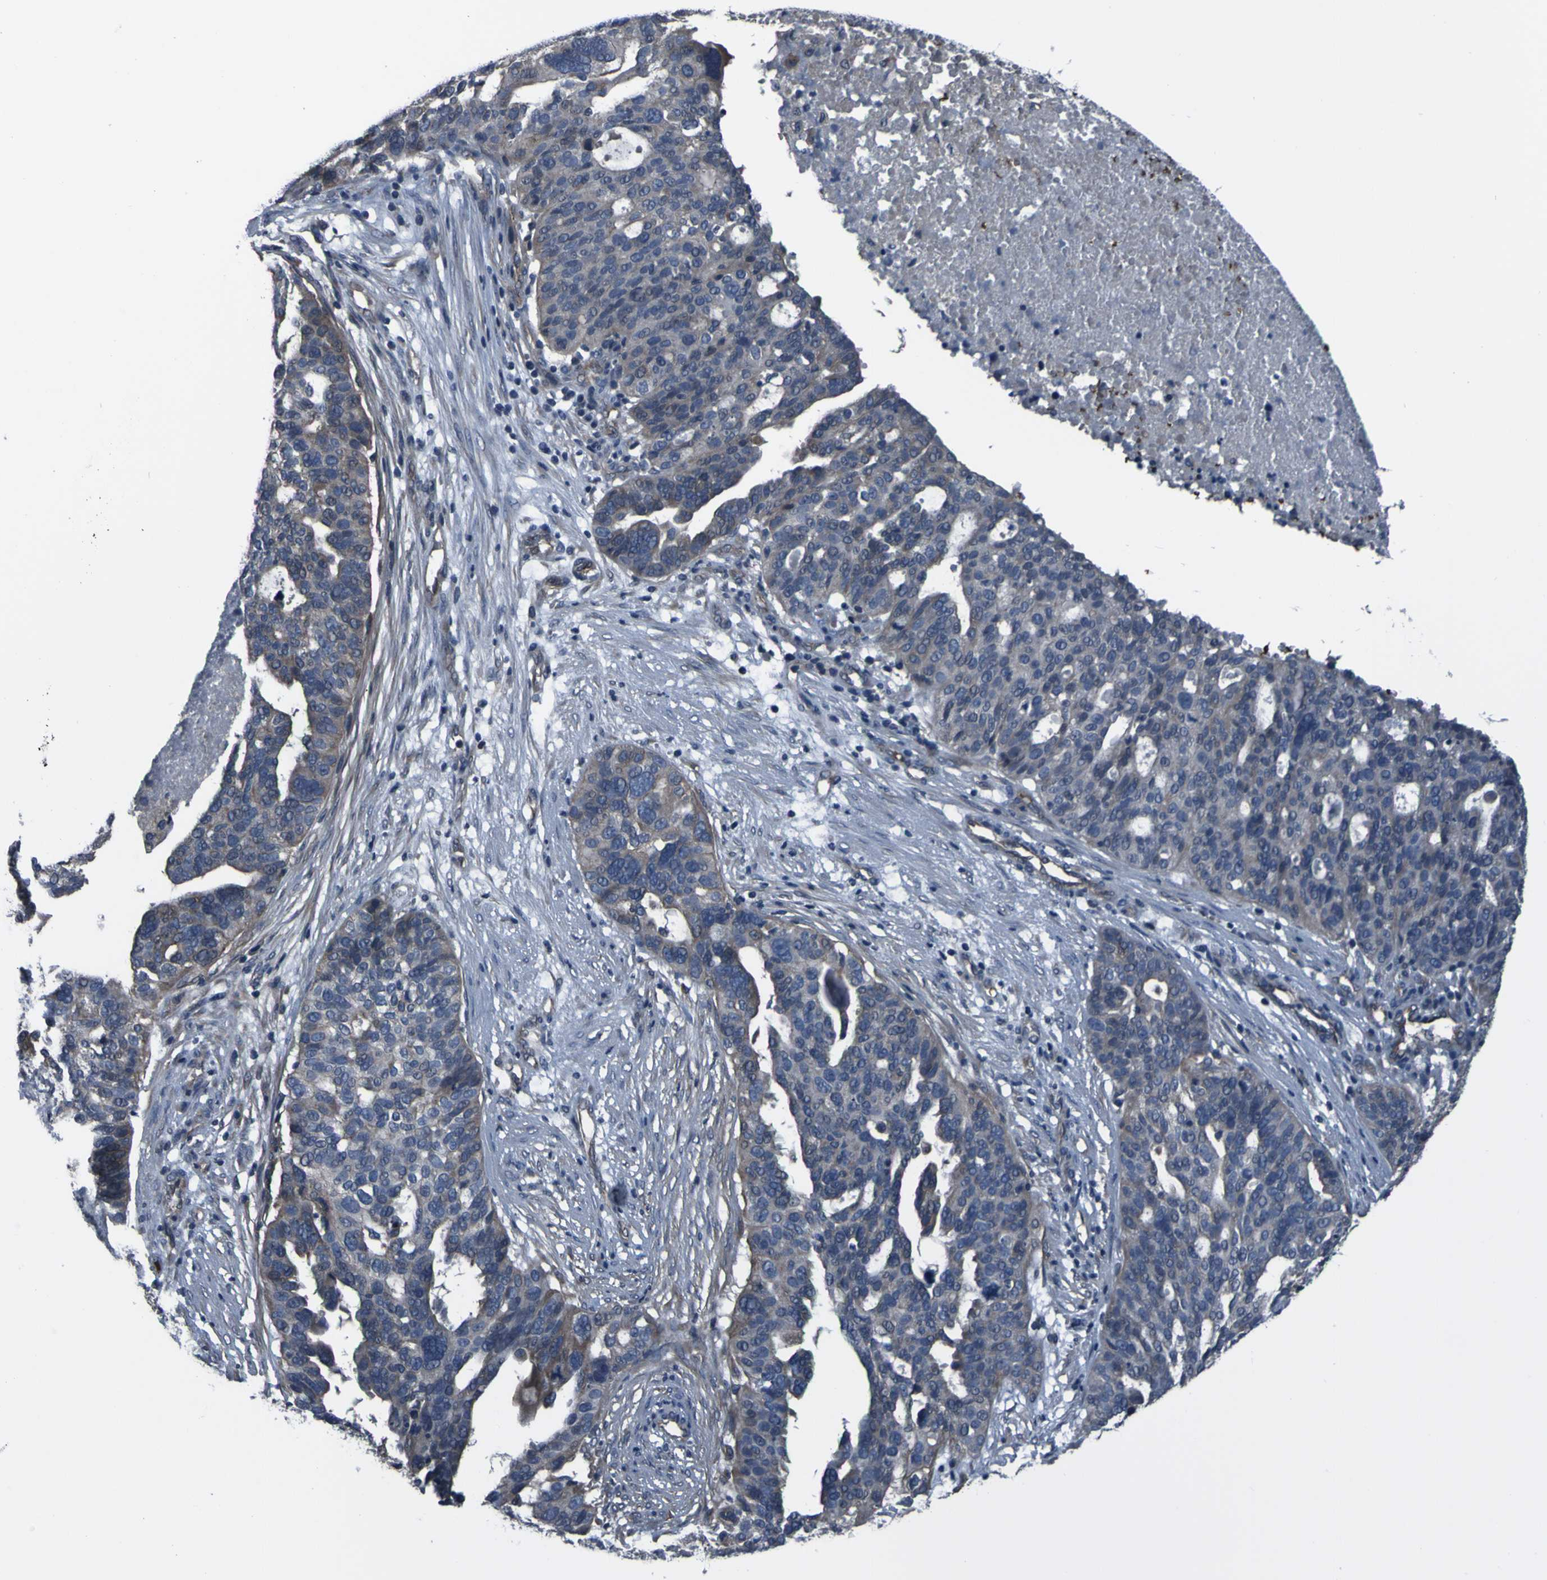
{"staining": {"intensity": "weak", "quantity": "25%-75%", "location": "cytoplasmic/membranous"}, "tissue": "ovarian cancer", "cell_type": "Tumor cells", "image_type": "cancer", "snomed": [{"axis": "morphology", "description": "Cystadenocarcinoma, serous, NOS"}, {"axis": "topography", "description": "Ovary"}], "caption": "A histopathology image of serous cystadenocarcinoma (ovarian) stained for a protein demonstrates weak cytoplasmic/membranous brown staining in tumor cells.", "gene": "GRAMD1A", "patient": {"sex": "female", "age": 59}}